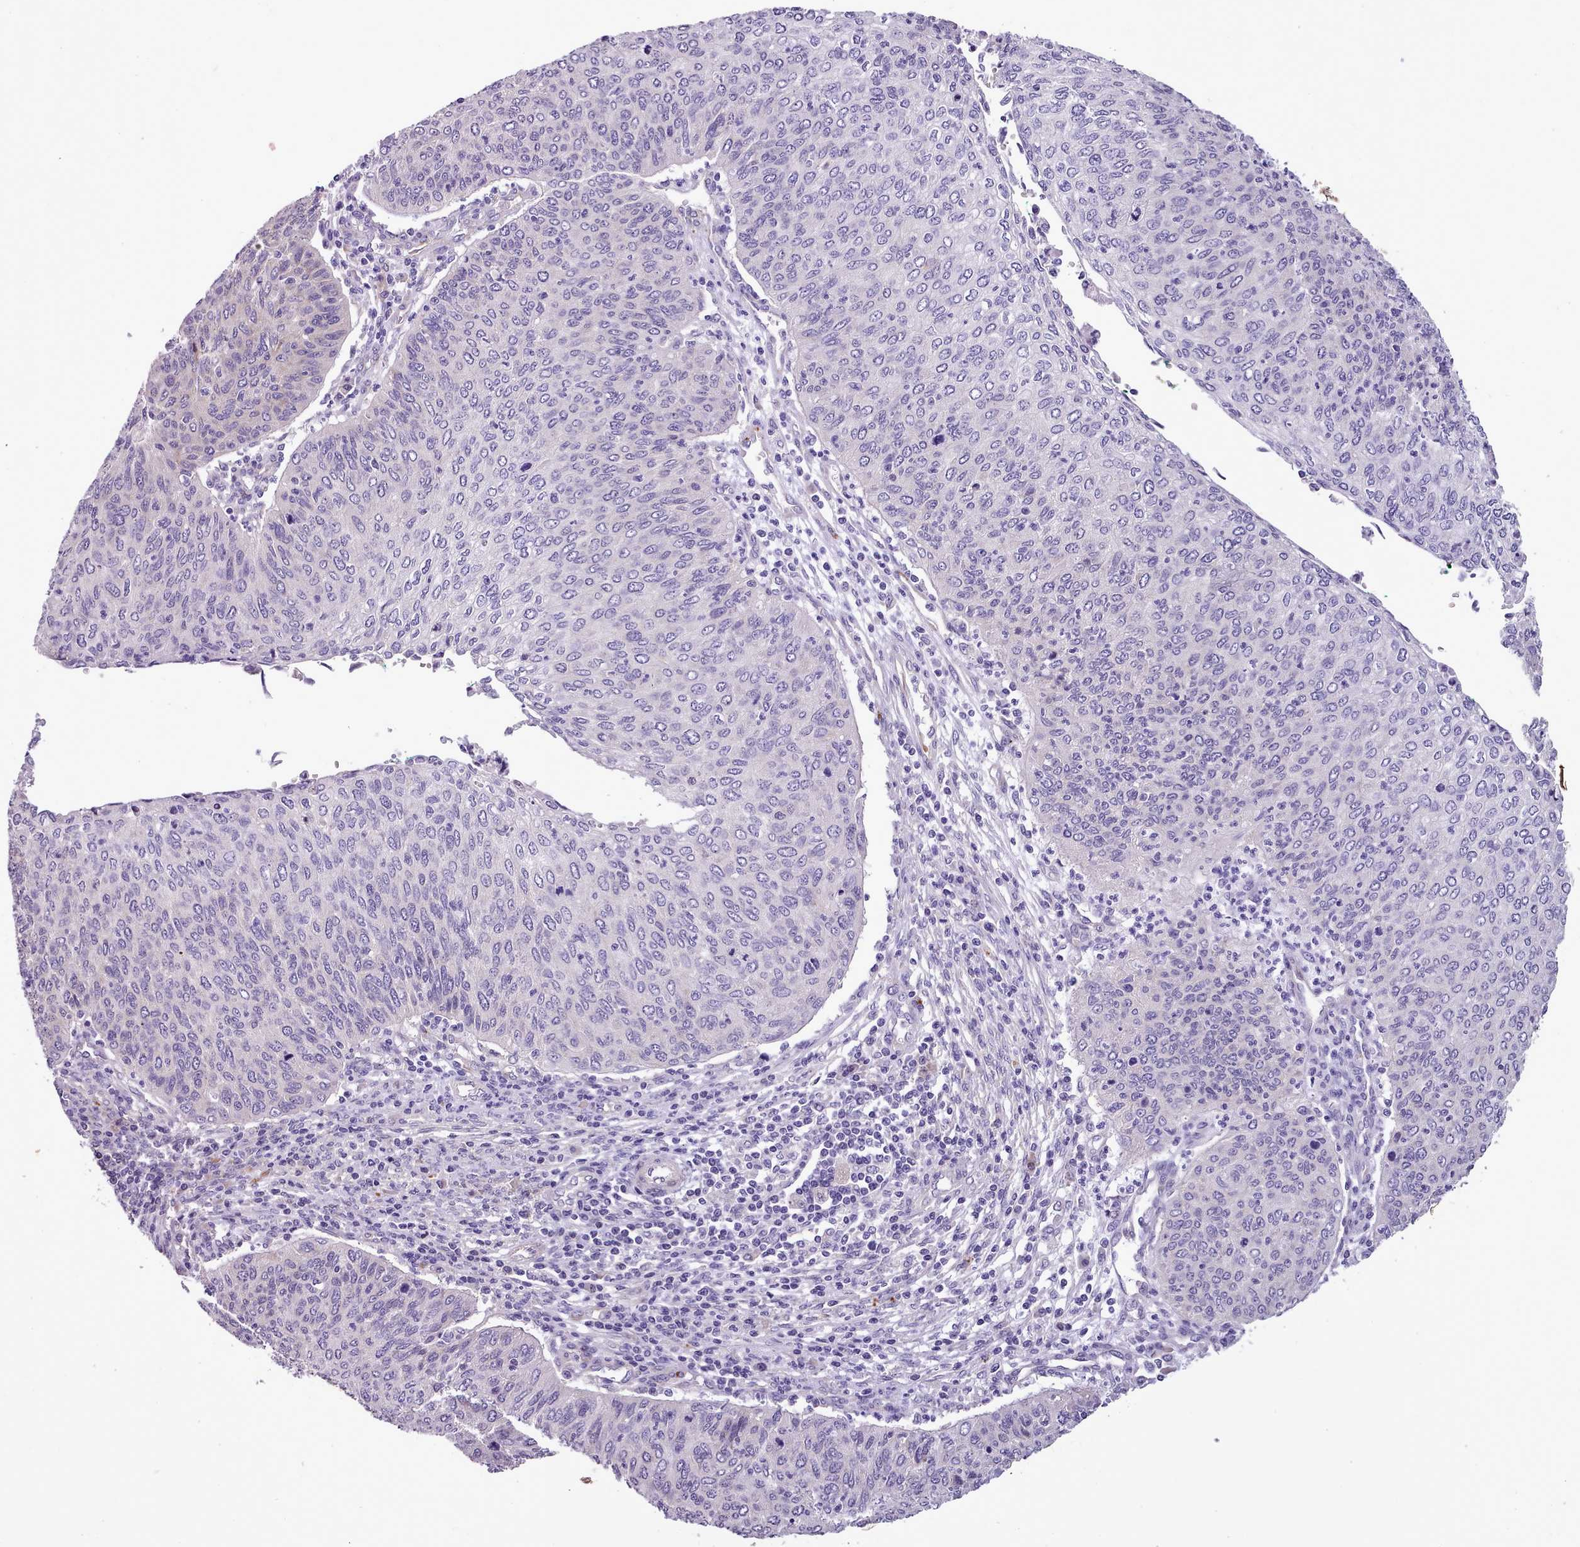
{"staining": {"intensity": "negative", "quantity": "none", "location": "none"}, "tissue": "cervical cancer", "cell_type": "Tumor cells", "image_type": "cancer", "snomed": [{"axis": "morphology", "description": "Squamous cell carcinoma, NOS"}, {"axis": "topography", "description": "Cervix"}], "caption": "Human cervical cancer (squamous cell carcinoma) stained for a protein using IHC reveals no expression in tumor cells.", "gene": "SETX", "patient": {"sex": "female", "age": 38}}